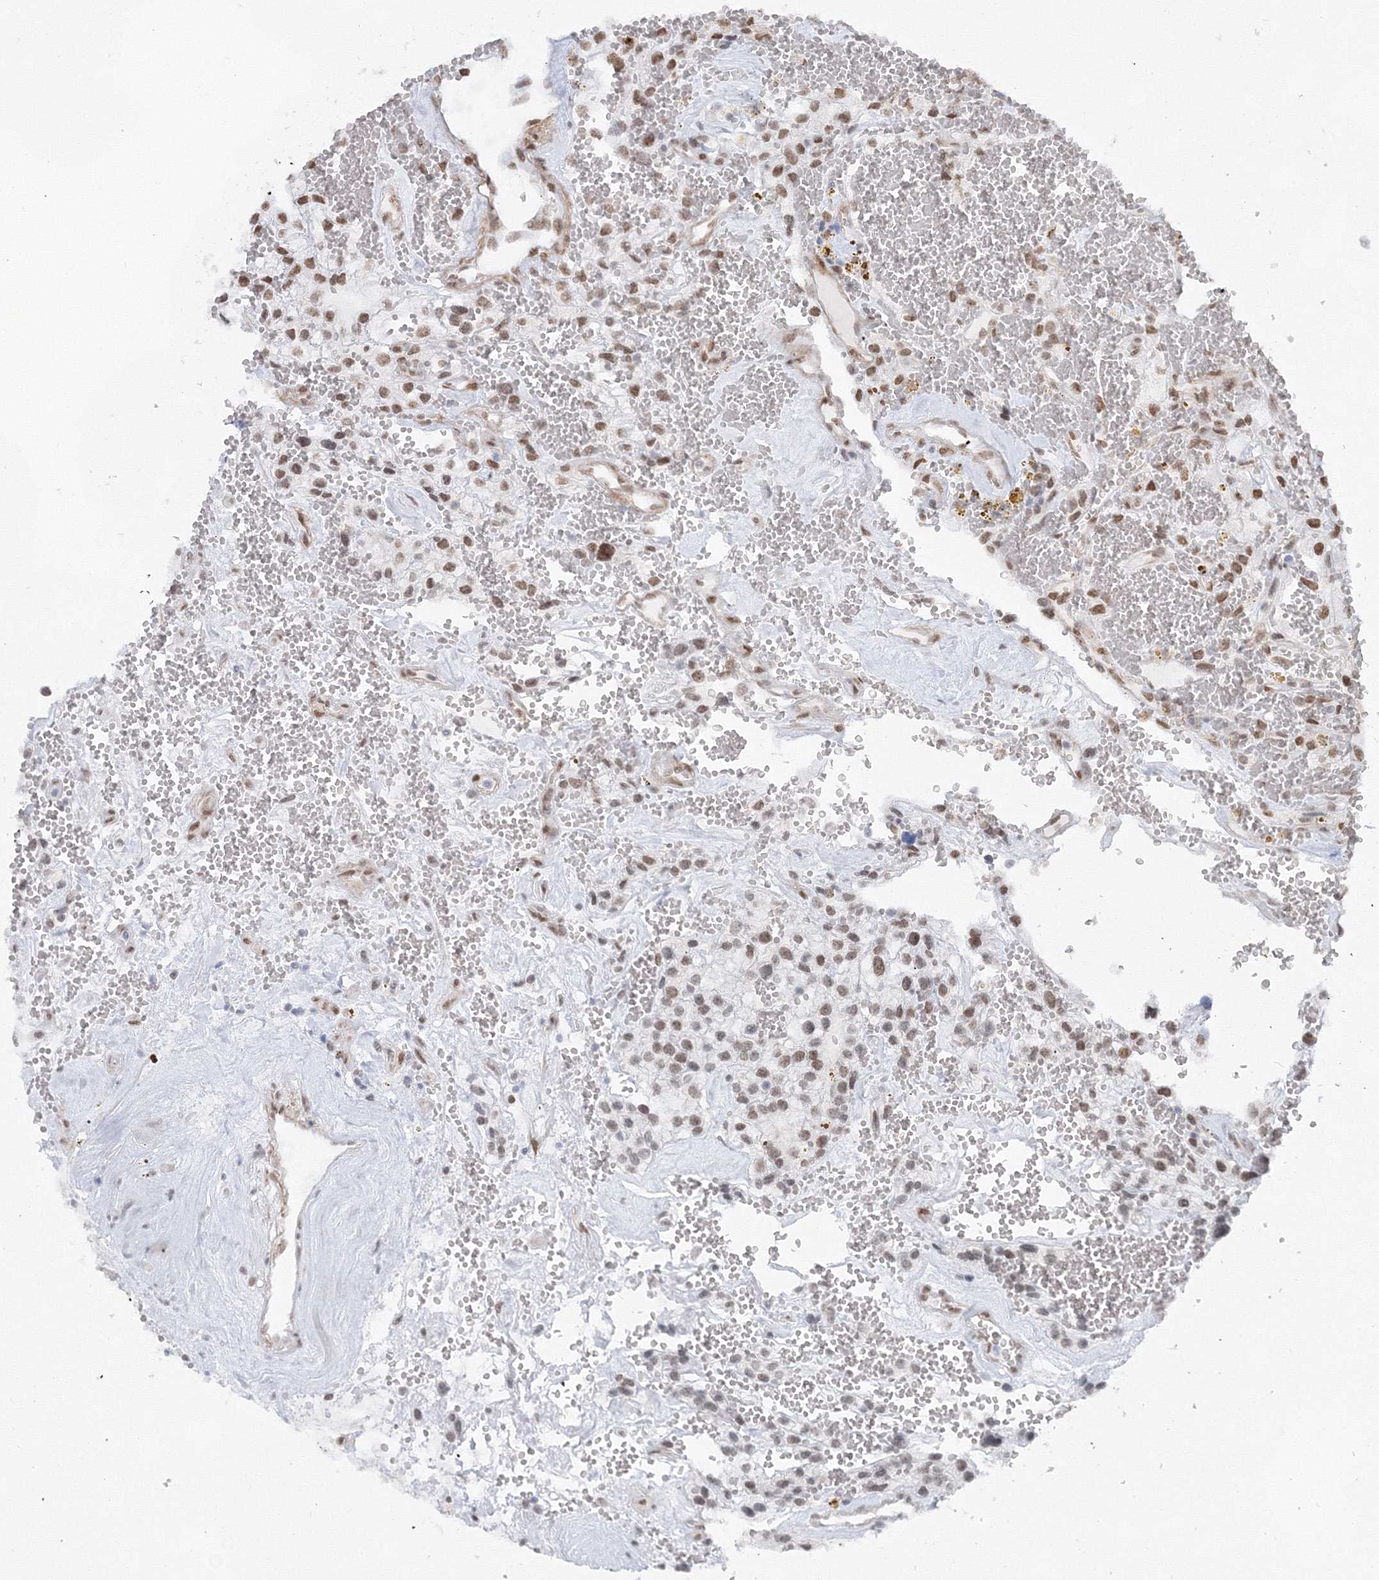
{"staining": {"intensity": "strong", "quantity": "25%-75%", "location": "nuclear"}, "tissue": "renal cancer", "cell_type": "Tumor cells", "image_type": "cancer", "snomed": [{"axis": "morphology", "description": "Adenocarcinoma, NOS"}, {"axis": "topography", "description": "Kidney"}], "caption": "IHC staining of renal cancer, which displays high levels of strong nuclear staining in about 25%-75% of tumor cells indicating strong nuclear protein positivity. The staining was performed using DAB (3,3'-diaminobenzidine) (brown) for protein detection and nuclei were counterstained in hematoxylin (blue).", "gene": "ZNF638", "patient": {"sex": "female", "age": 57}}